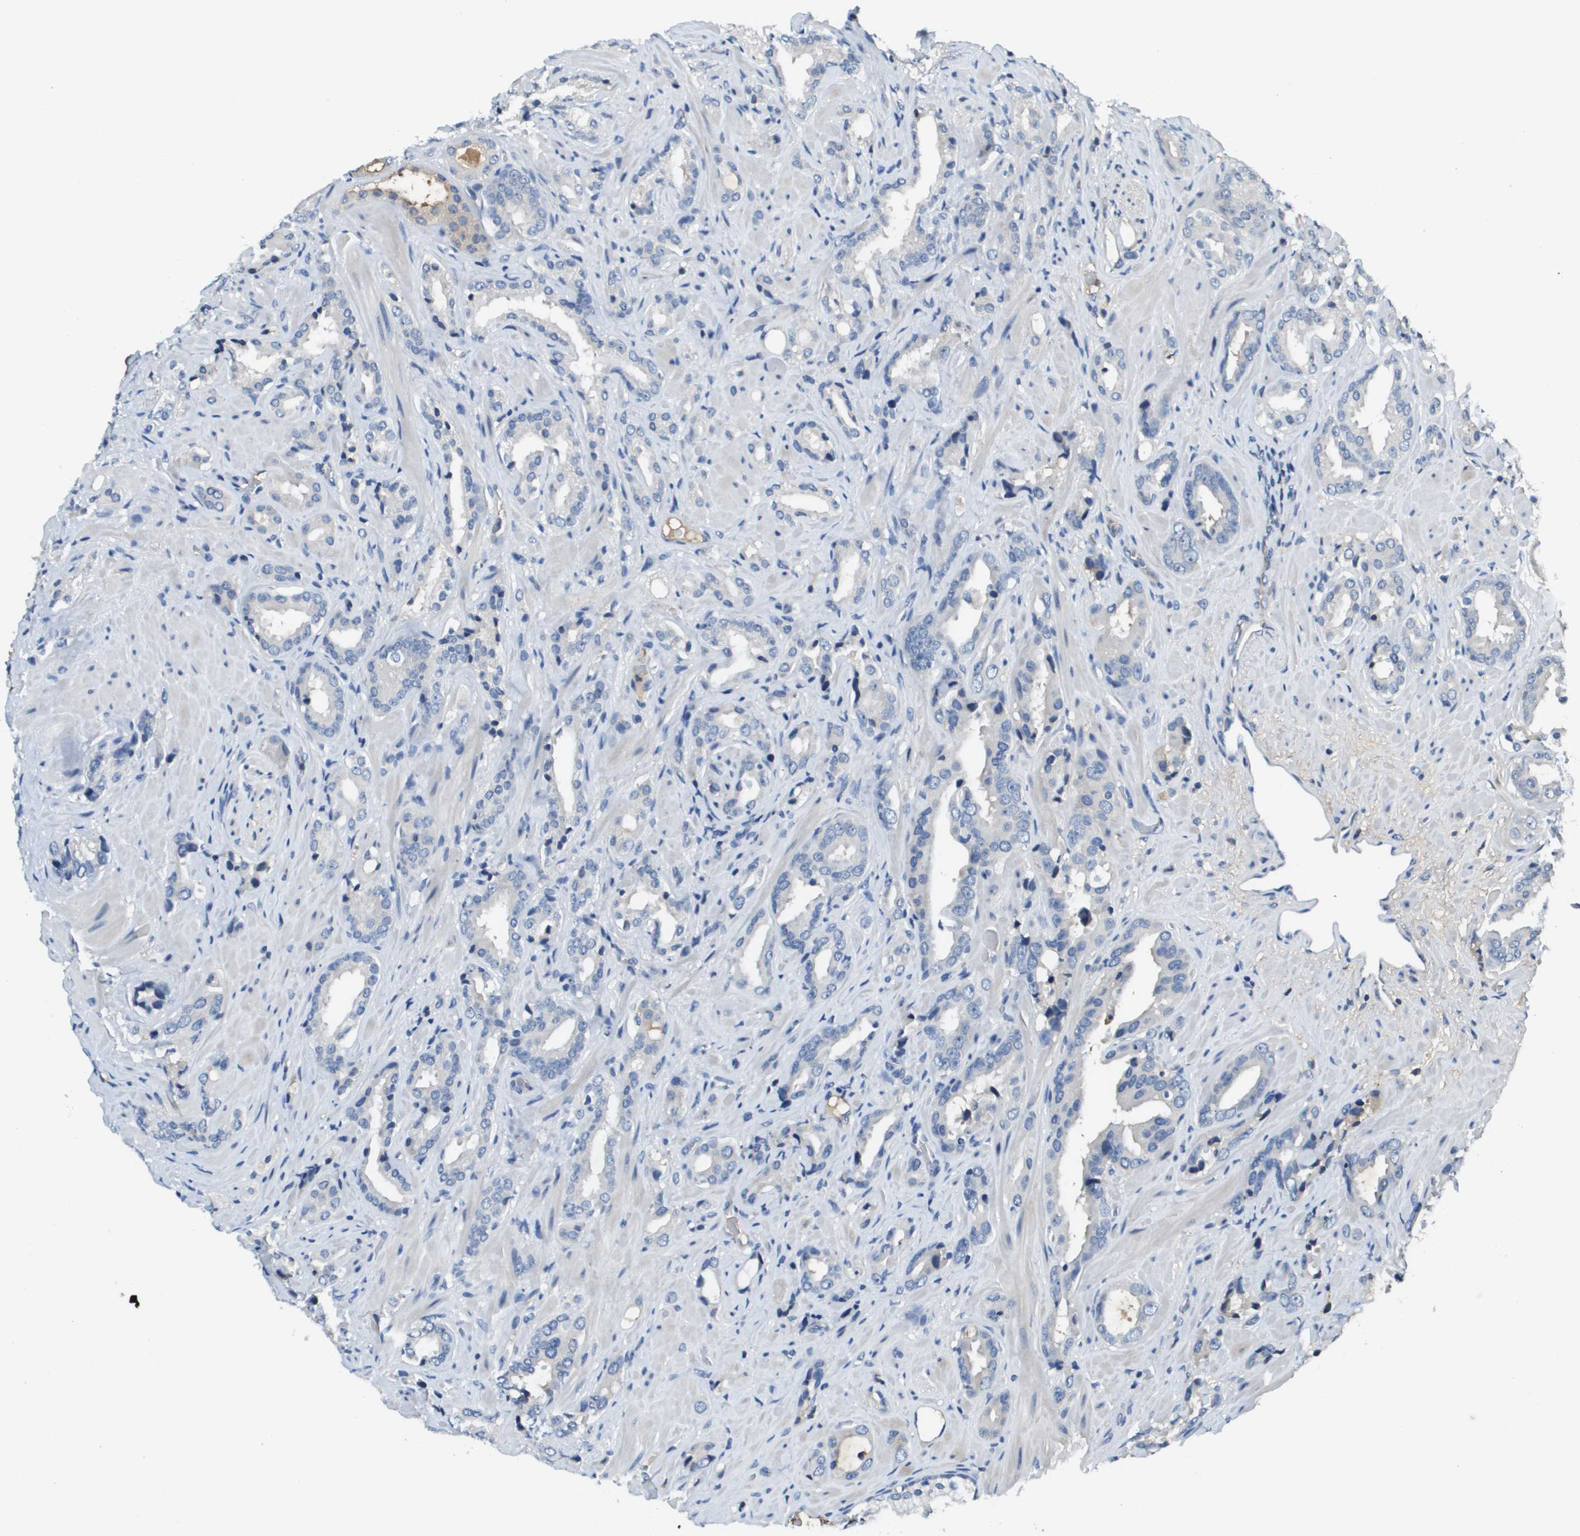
{"staining": {"intensity": "negative", "quantity": "none", "location": "none"}, "tissue": "prostate cancer", "cell_type": "Tumor cells", "image_type": "cancer", "snomed": [{"axis": "morphology", "description": "Adenocarcinoma, High grade"}, {"axis": "topography", "description": "Prostate"}], "caption": "This image is of prostate cancer (adenocarcinoma (high-grade)) stained with immunohistochemistry (IHC) to label a protein in brown with the nuclei are counter-stained blue. There is no positivity in tumor cells.", "gene": "SLC16A3", "patient": {"sex": "male", "age": 64}}